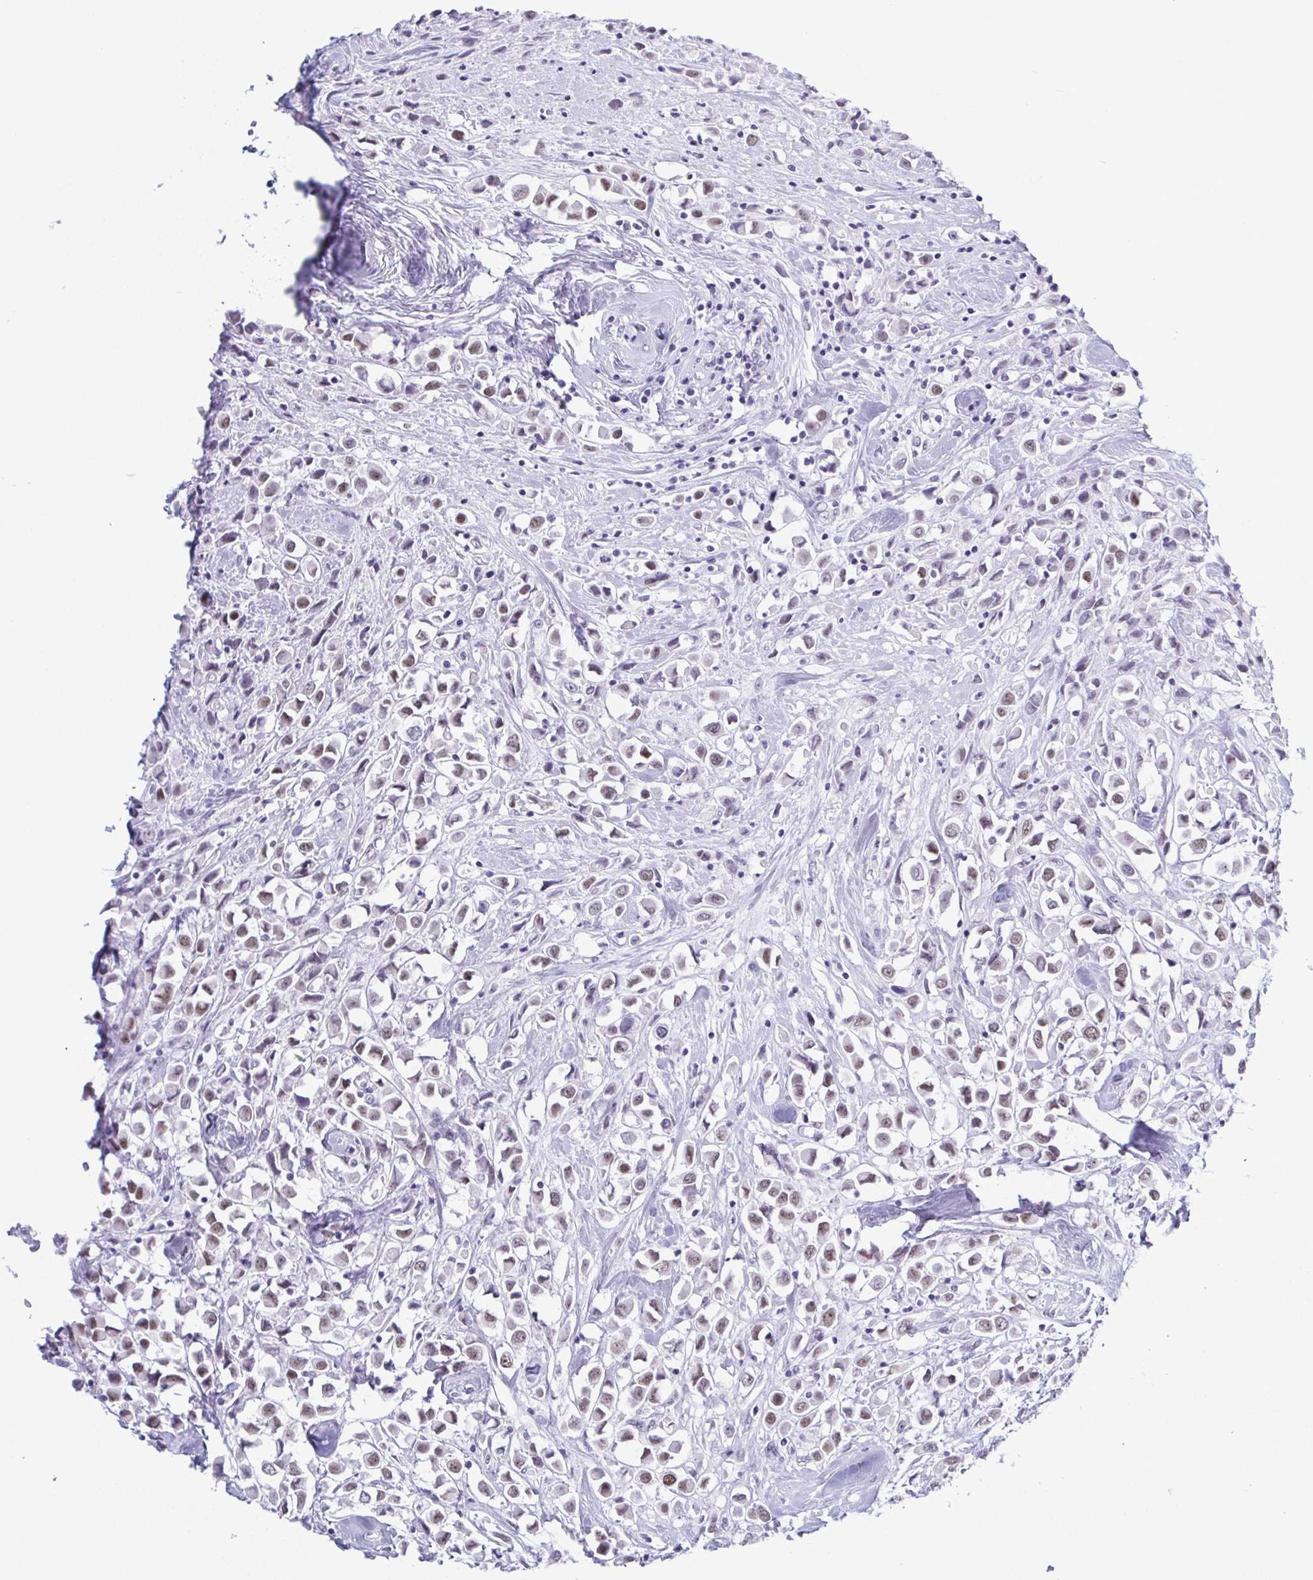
{"staining": {"intensity": "moderate", "quantity": "25%-75%", "location": "nuclear"}, "tissue": "breast cancer", "cell_type": "Tumor cells", "image_type": "cancer", "snomed": [{"axis": "morphology", "description": "Duct carcinoma"}, {"axis": "topography", "description": "Breast"}], "caption": "A photomicrograph of human breast cancer stained for a protein displays moderate nuclear brown staining in tumor cells.", "gene": "SUGP2", "patient": {"sex": "female", "age": 61}}